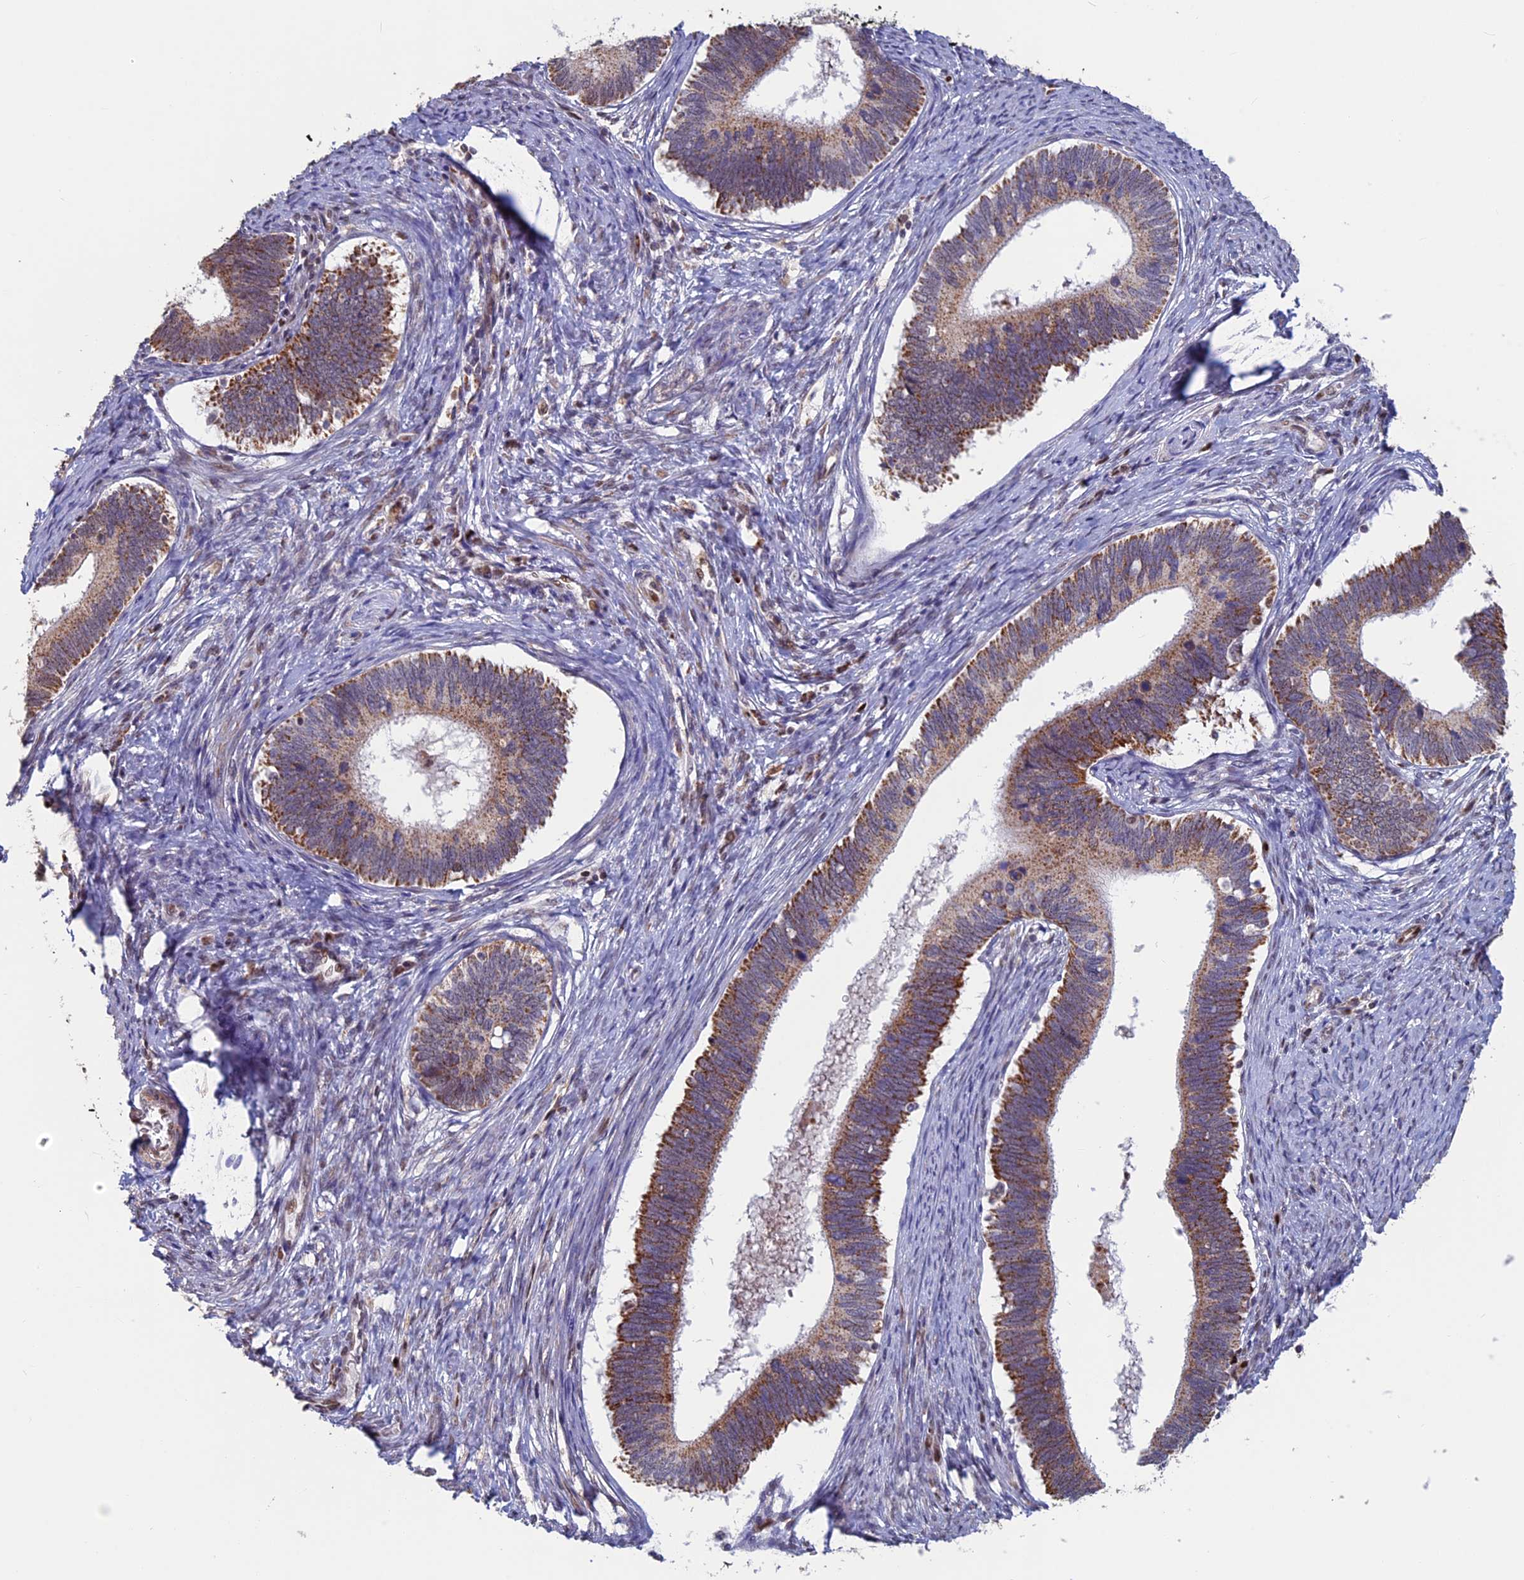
{"staining": {"intensity": "moderate", "quantity": "25%-75%", "location": "cytoplasmic/membranous,nuclear"}, "tissue": "cervical cancer", "cell_type": "Tumor cells", "image_type": "cancer", "snomed": [{"axis": "morphology", "description": "Adenocarcinoma, NOS"}, {"axis": "topography", "description": "Cervix"}], "caption": "Human adenocarcinoma (cervical) stained with a brown dye exhibits moderate cytoplasmic/membranous and nuclear positive positivity in about 25%-75% of tumor cells.", "gene": "ACSS1", "patient": {"sex": "female", "age": 42}}